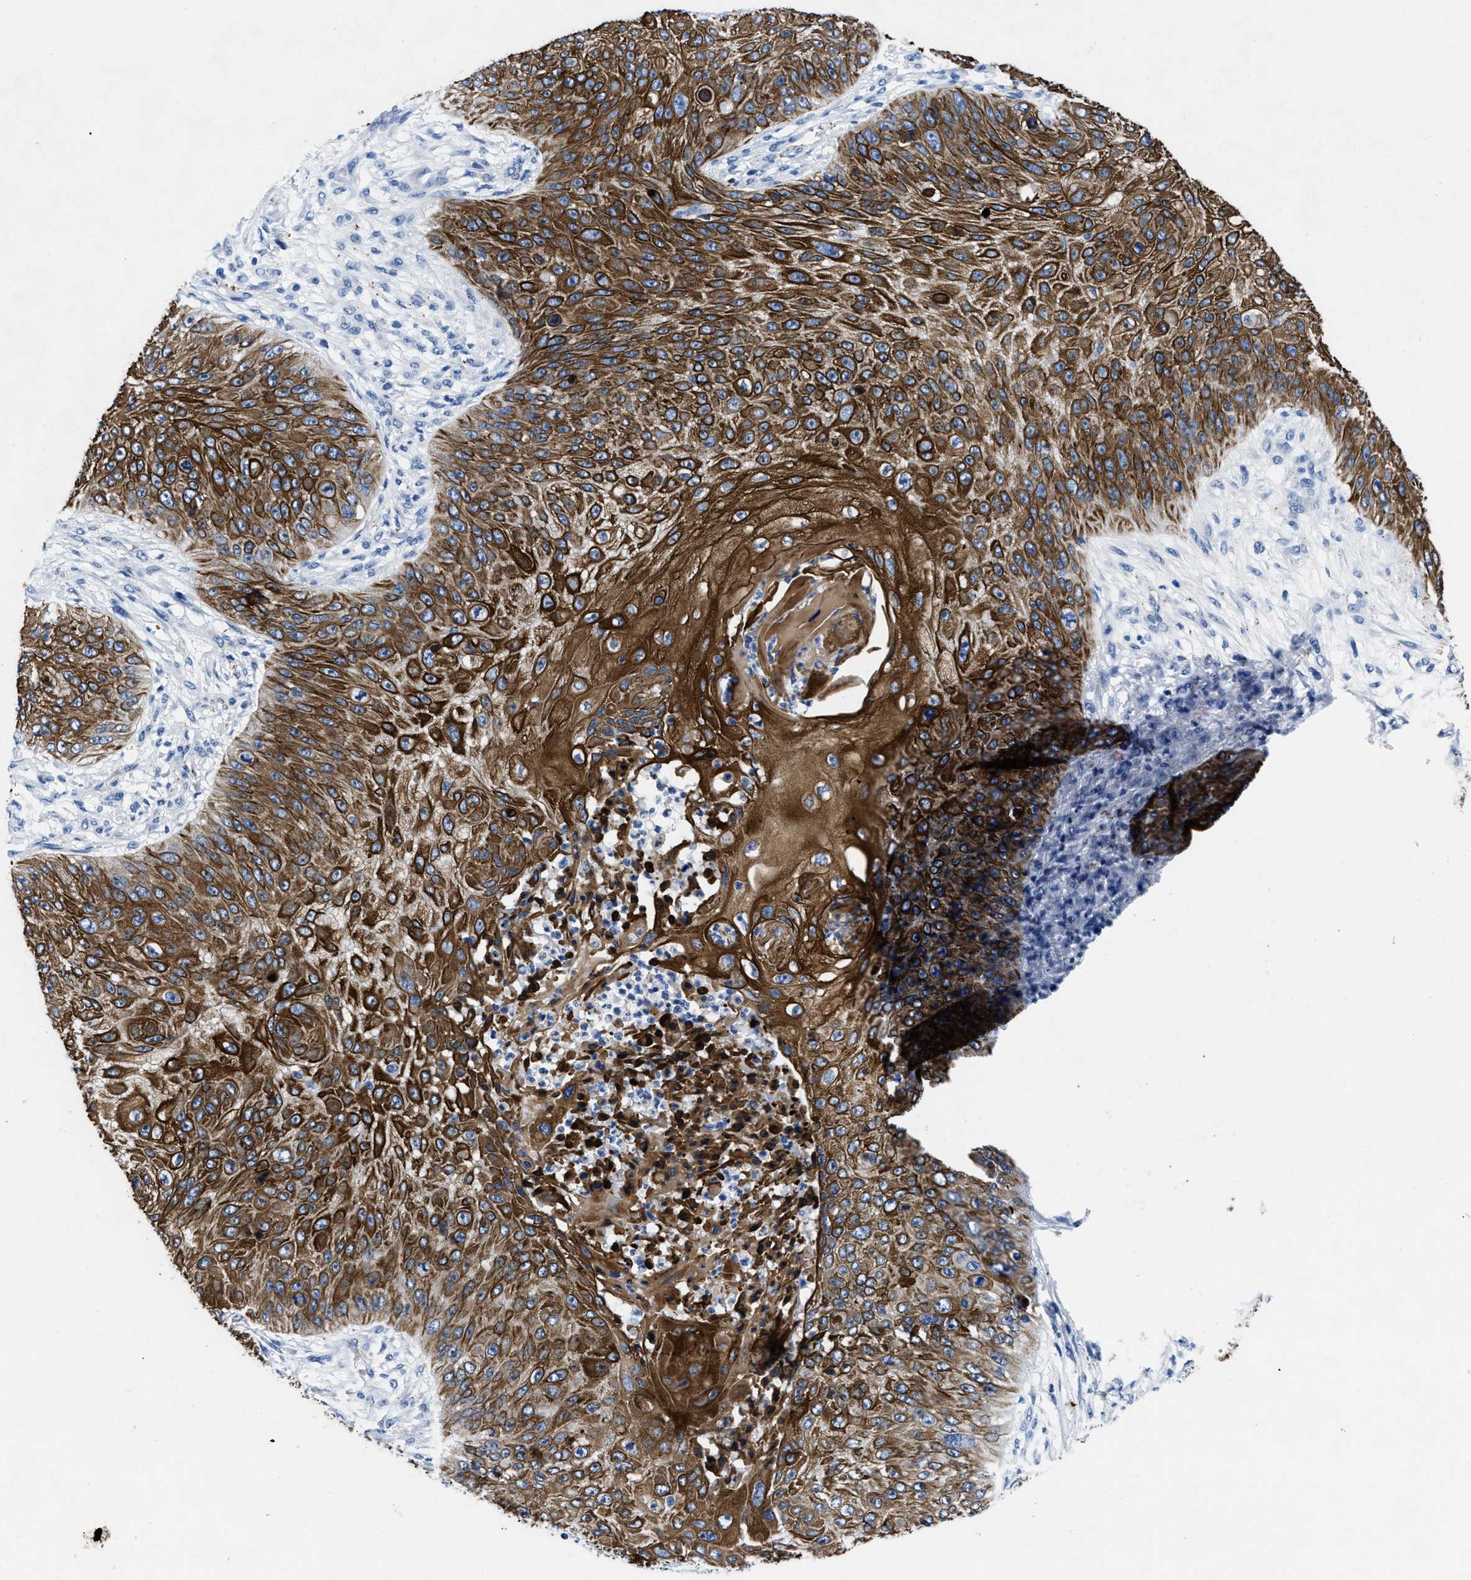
{"staining": {"intensity": "strong", "quantity": ">75%", "location": "cytoplasmic/membranous"}, "tissue": "skin cancer", "cell_type": "Tumor cells", "image_type": "cancer", "snomed": [{"axis": "morphology", "description": "Squamous cell carcinoma, NOS"}, {"axis": "topography", "description": "Skin"}], "caption": "Squamous cell carcinoma (skin) stained for a protein reveals strong cytoplasmic/membranous positivity in tumor cells.", "gene": "TMEM68", "patient": {"sex": "female", "age": 80}}